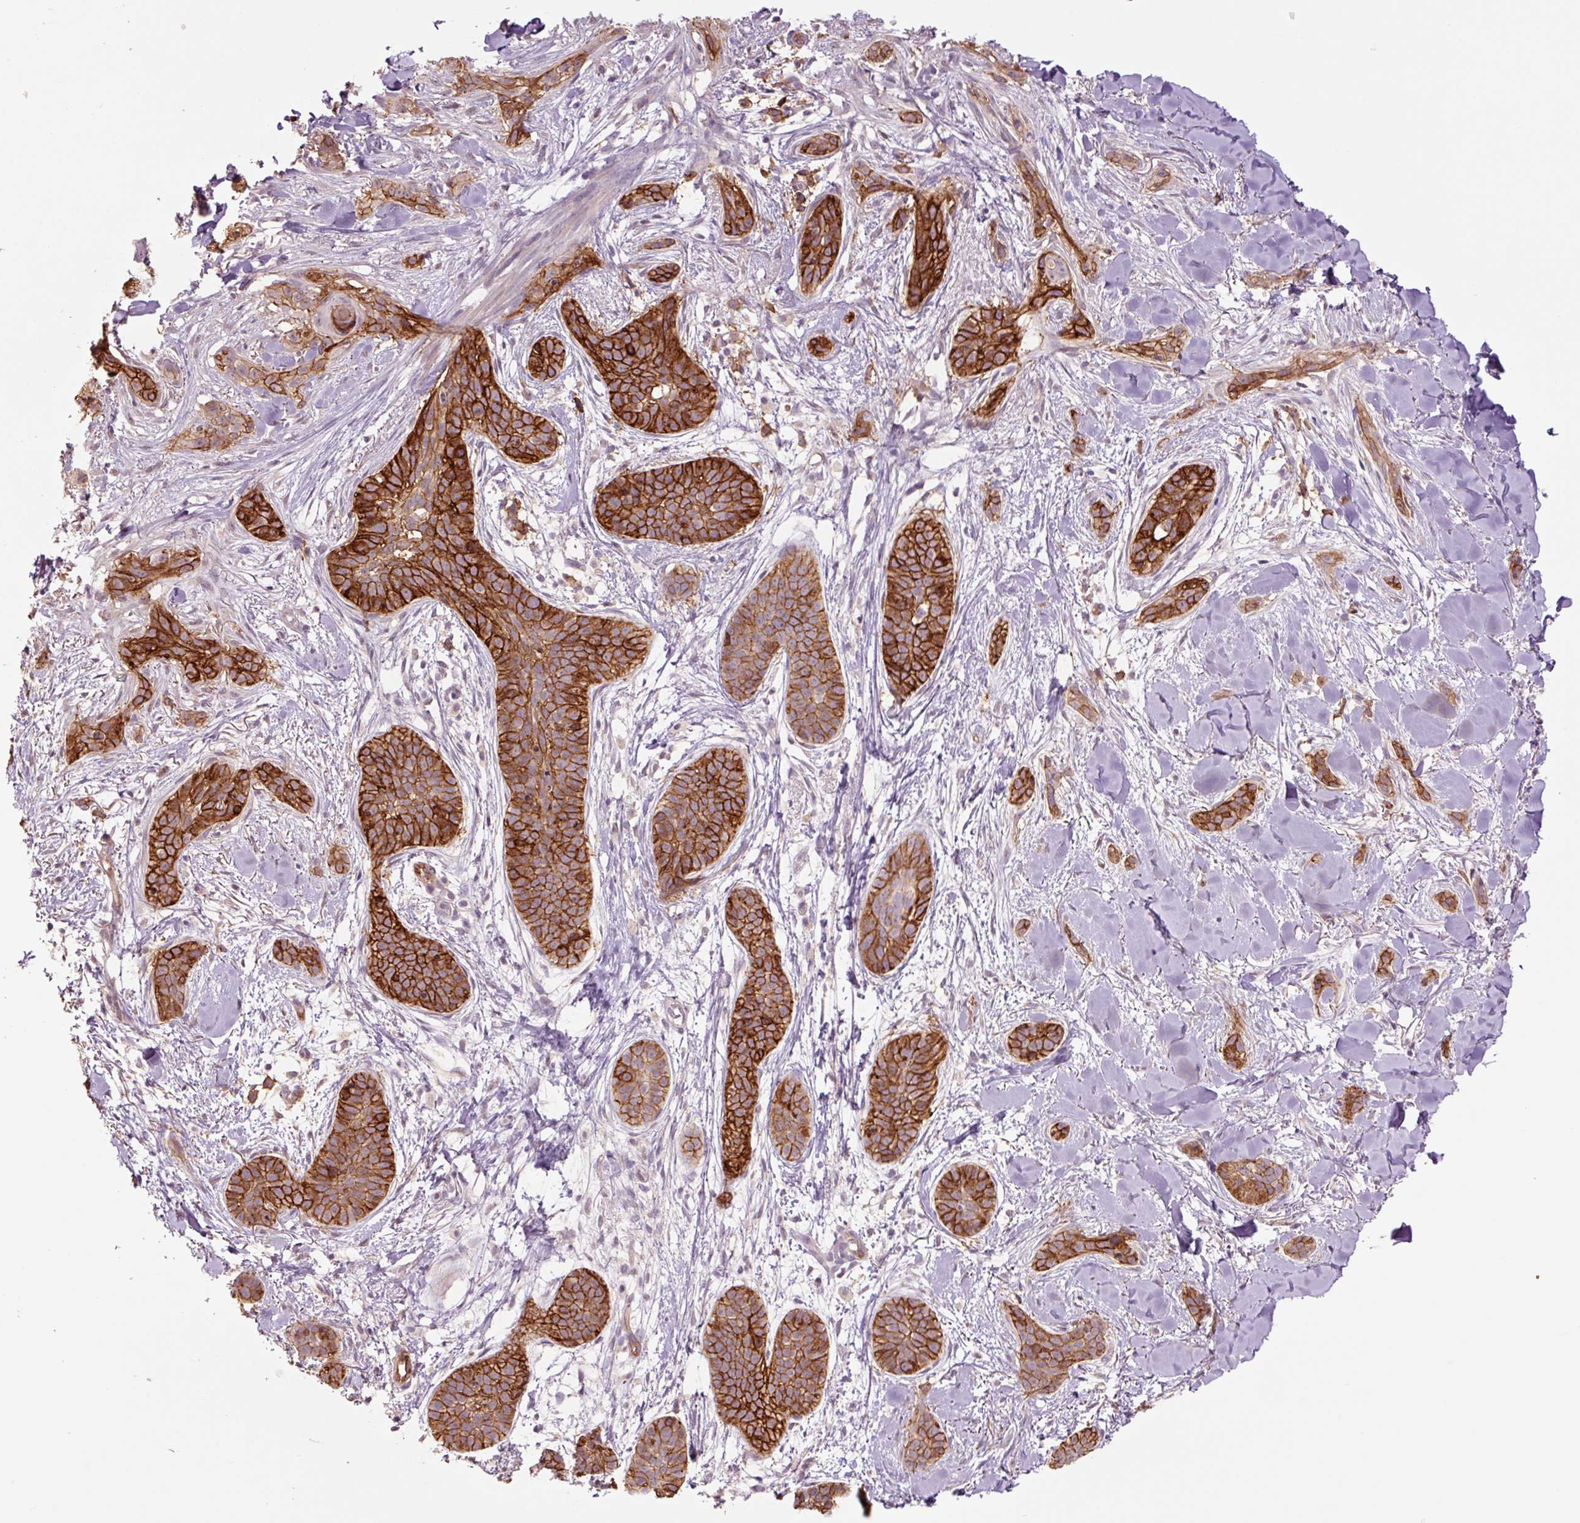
{"staining": {"intensity": "strong", "quantity": ">75%", "location": "cytoplasmic/membranous"}, "tissue": "skin cancer", "cell_type": "Tumor cells", "image_type": "cancer", "snomed": [{"axis": "morphology", "description": "Basal cell carcinoma"}, {"axis": "topography", "description": "Skin"}], "caption": "The micrograph demonstrates a brown stain indicating the presence of a protein in the cytoplasmic/membranous of tumor cells in skin cancer.", "gene": "SLC1A4", "patient": {"sex": "male", "age": 52}}